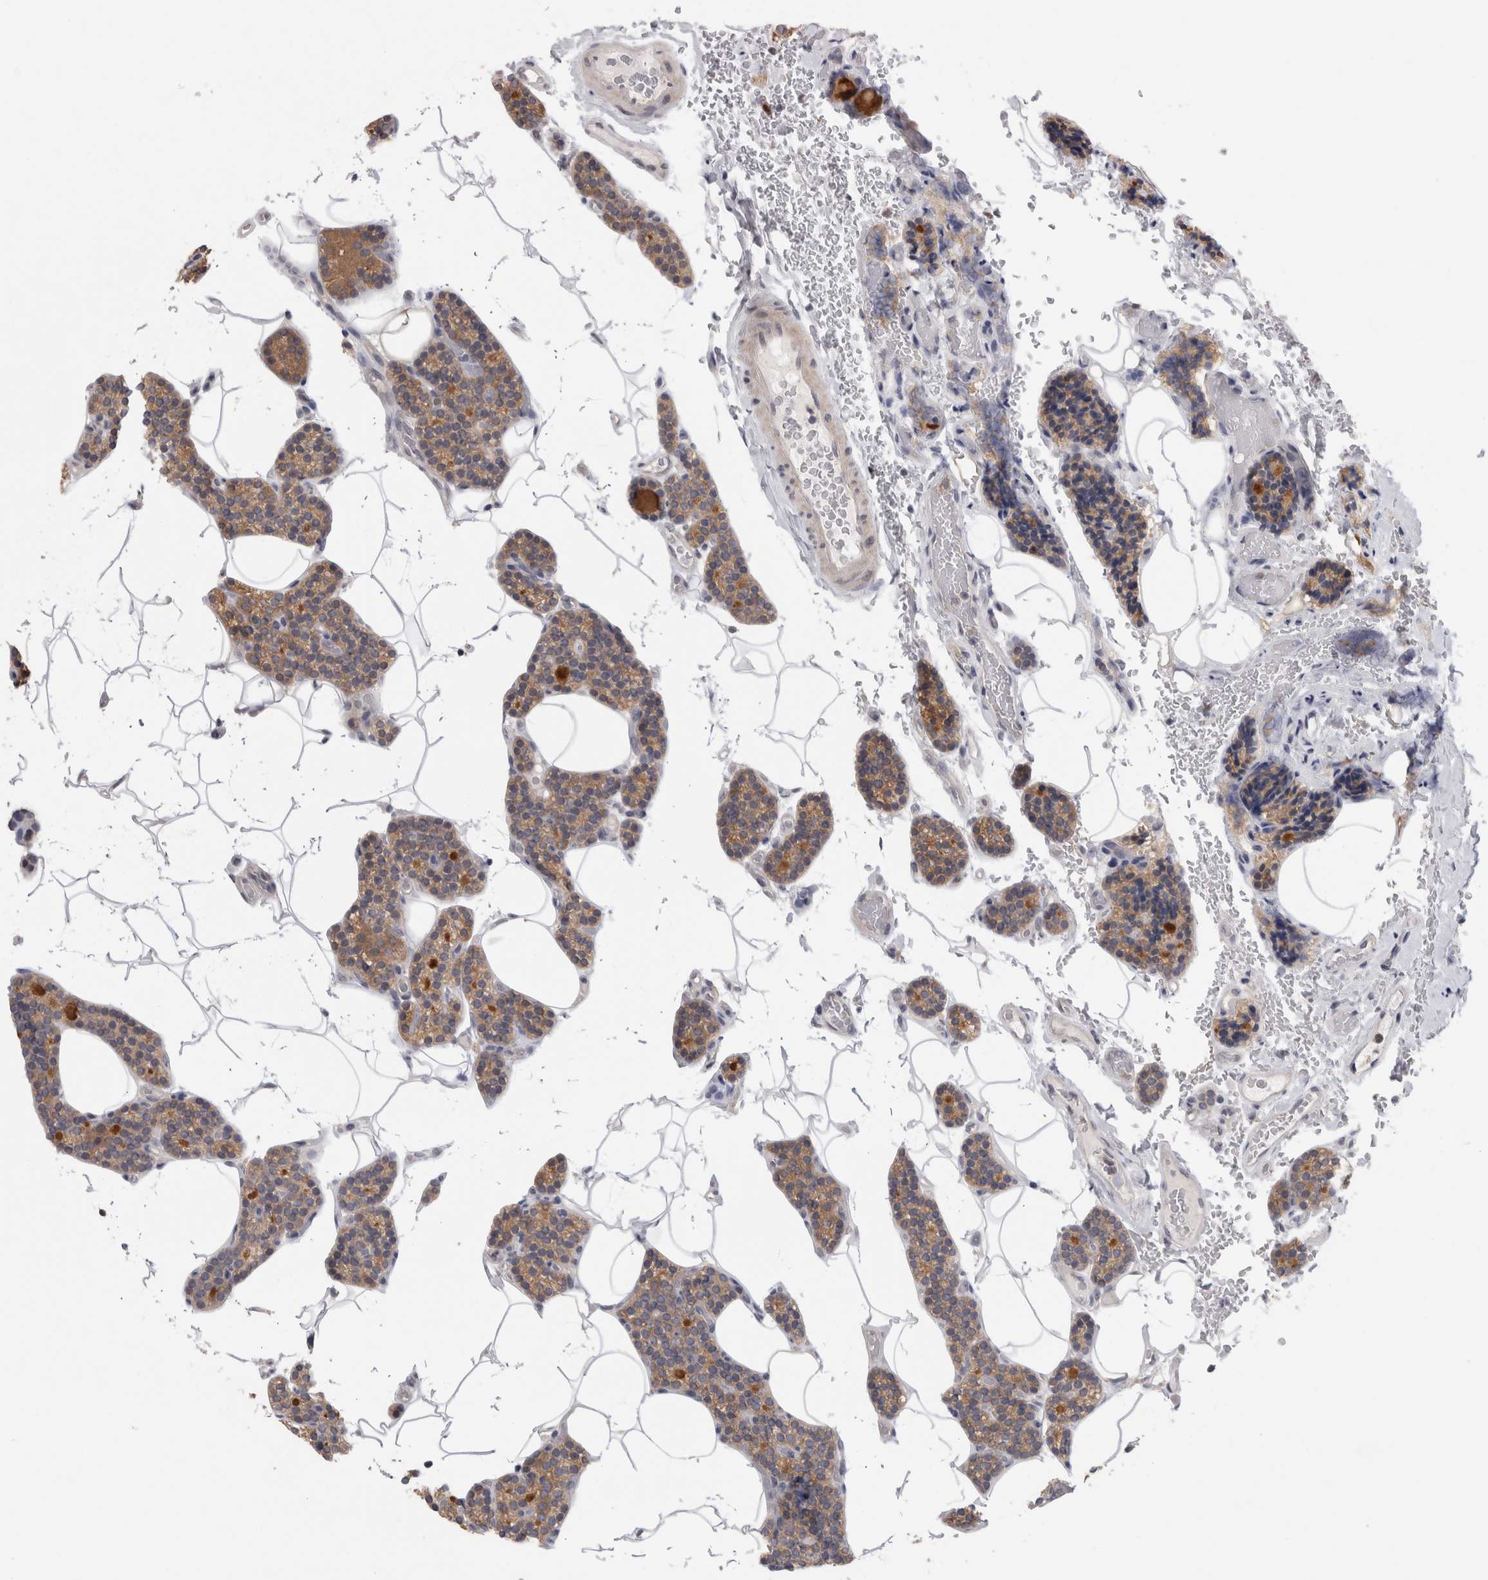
{"staining": {"intensity": "moderate", "quantity": "25%-75%", "location": "cytoplasmic/membranous"}, "tissue": "parathyroid gland", "cell_type": "Glandular cells", "image_type": "normal", "snomed": [{"axis": "morphology", "description": "Normal tissue, NOS"}, {"axis": "topography", "description": "Parathyroid gland"}], "caption": "A brown stain shows moderate cytoplasmic/membranous expression of a protein in glandular cells of normal parathyroid gland. (brown staining indicates protein expression, while blue staining denotes nuclei).", "gene": "PIGP", "patient": {"sex": "male", "age": 52}}